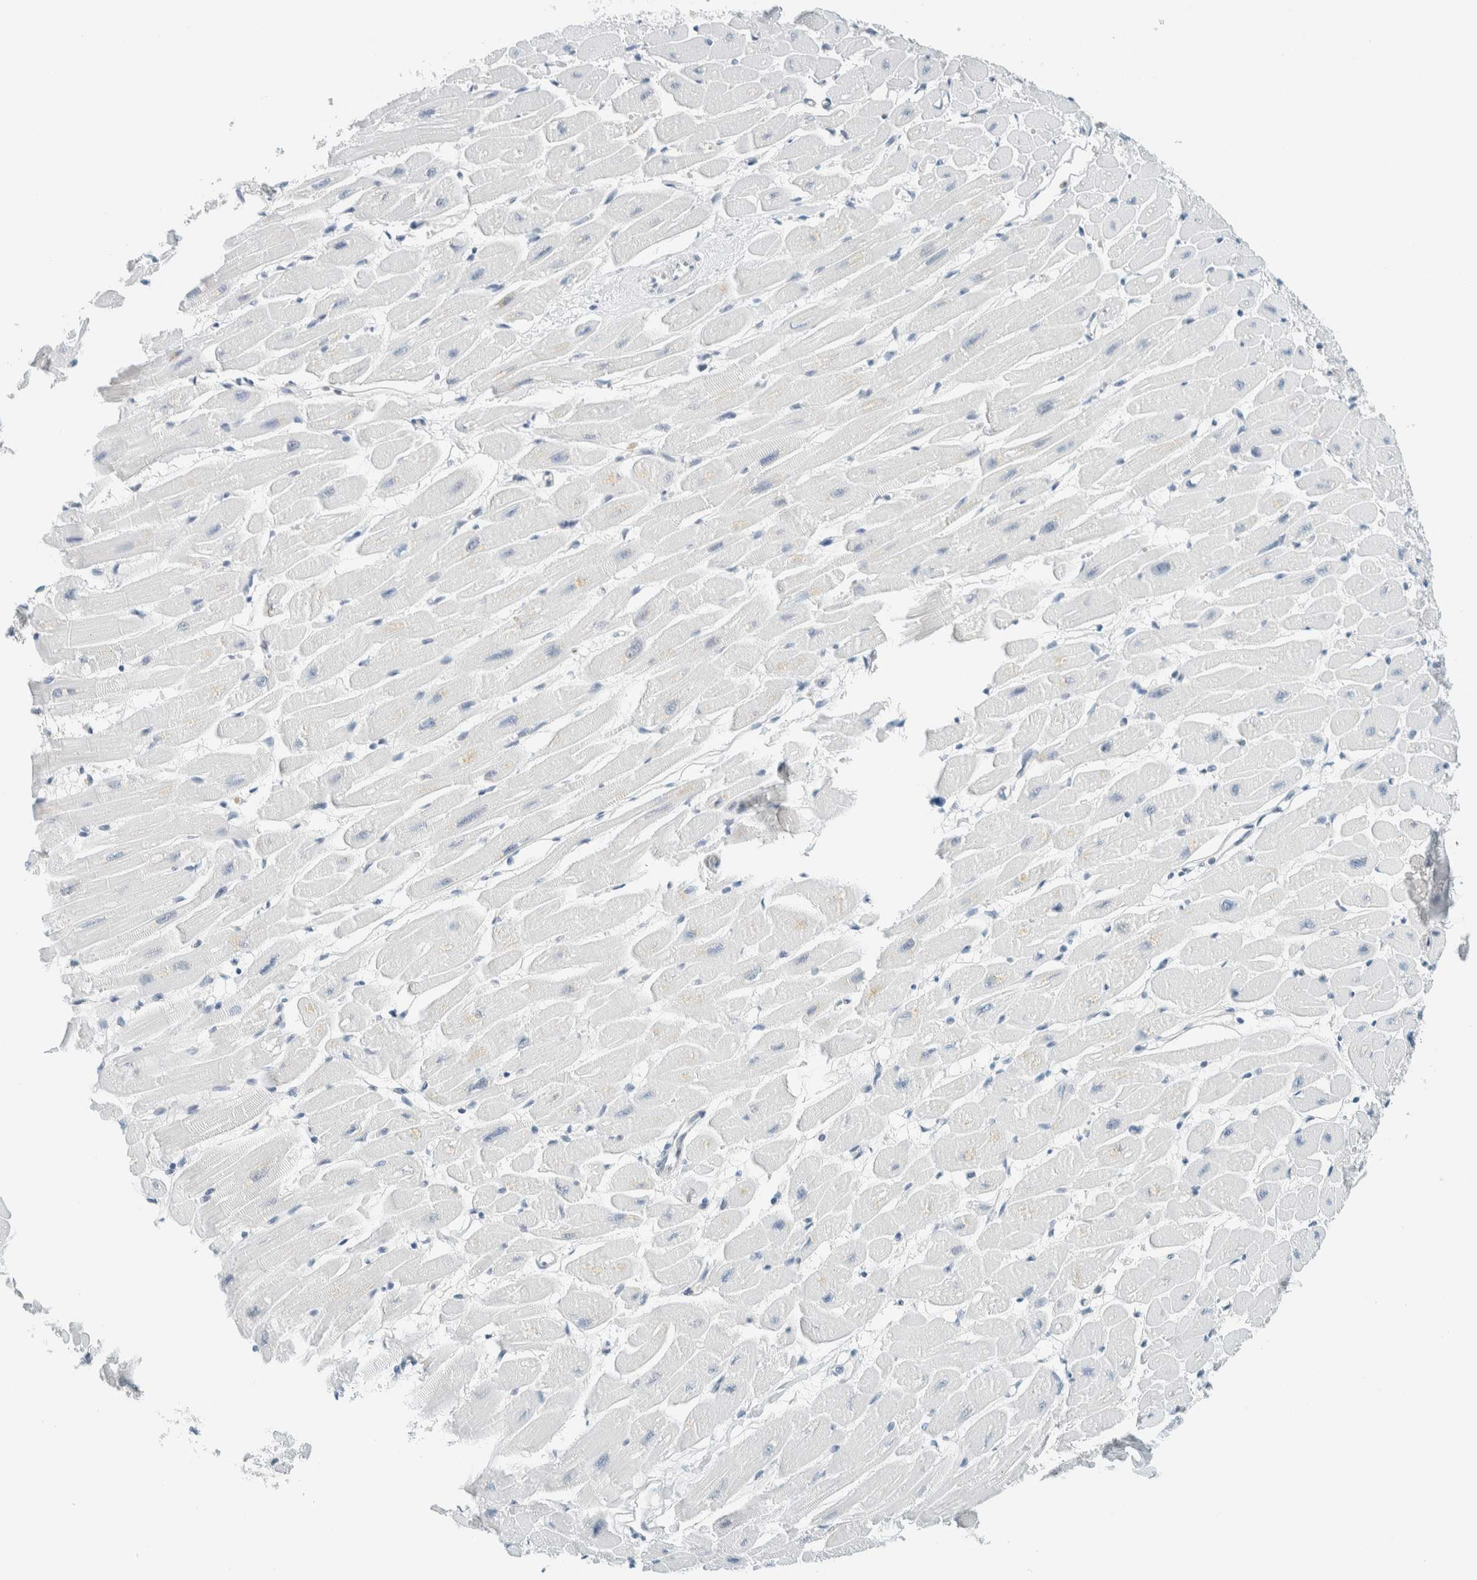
{"staining": {"intensity": "negative", "quantity": "none", "location": "none"}, "tissue": "heart muscle", "cell_type": "Cardiomyocytes", "image_type": "normal", "snomed": [{"axis": "morphology", "description": "Normal tissue, NOS"}, {"axis": "topography", "description": "Heart"}], "caption": "Immunohistochemistry (IHC) histopathology image of benign human heart muscle stained for a protein (brown), which demonstrates no staining in cardiomyocytes. (Stains: DAB (3,3'-diaminobenzidine) immunohistochemistry (IHC) with hematoxylin counter stain, Microscopy: brightfield microscopy at high magnification).", "gene": "CYSRT1", "patient": {"sex": "female", "age": 54}}